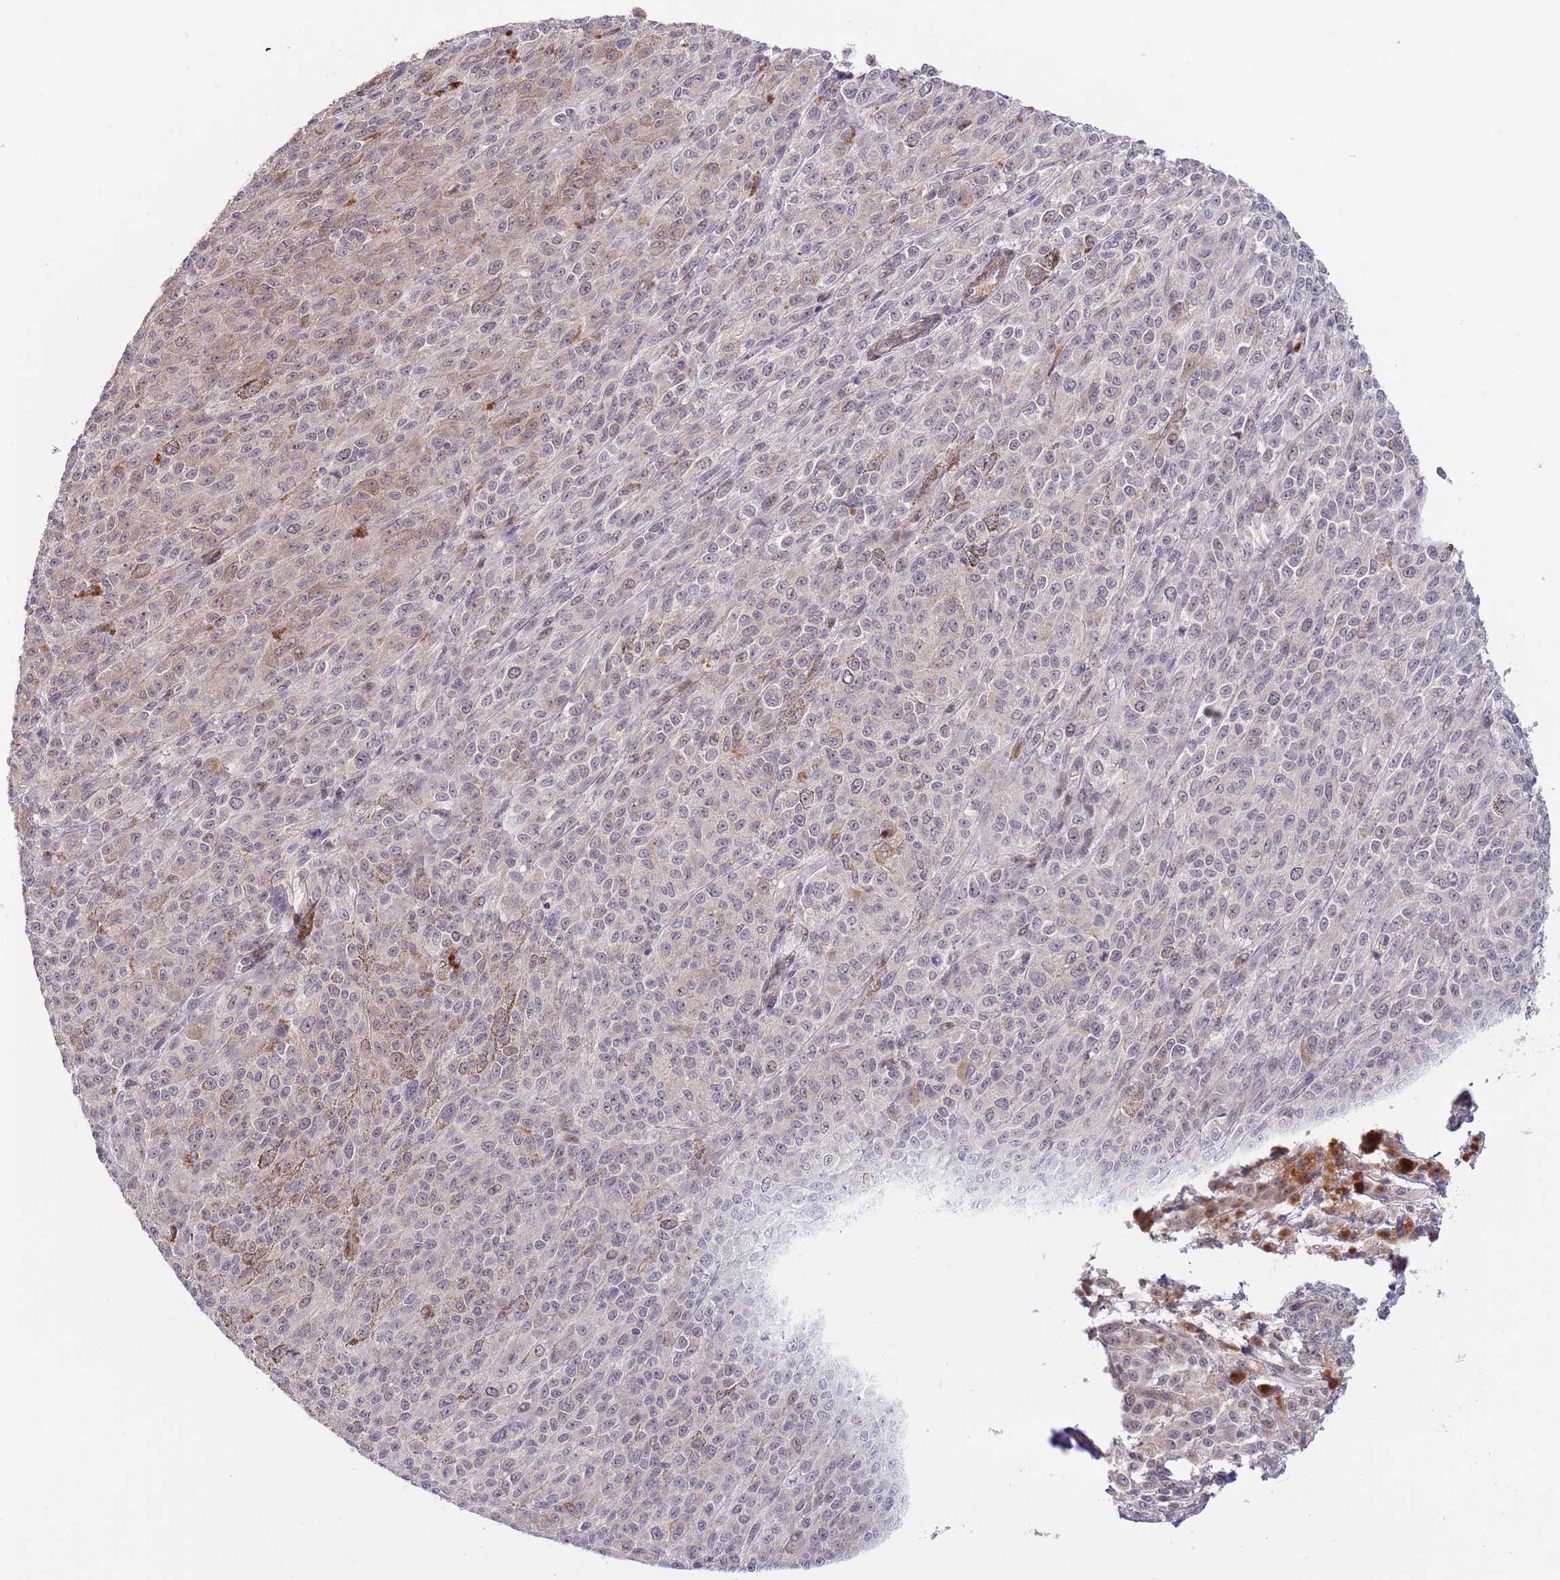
{"staining": {"intensity": "negative", "quantity": "none", "location": "none"}, "tissue": "melanoma", "cell_type": "Tumor cells", "image_type": "cancer", "snomed": [{"axis": "morphology", "description": "Malignant melanoma, NOS"}, {"axis": "topography", "description": "Skin"}], "caption": "A high-resolution histopathology image shows immunohistochemistry (IHC) staining of malignant melanoma, which reveals no significant expression in tumor cells.", "gene": "PRR16", "patient": {"sex": "female", "age": 52}}